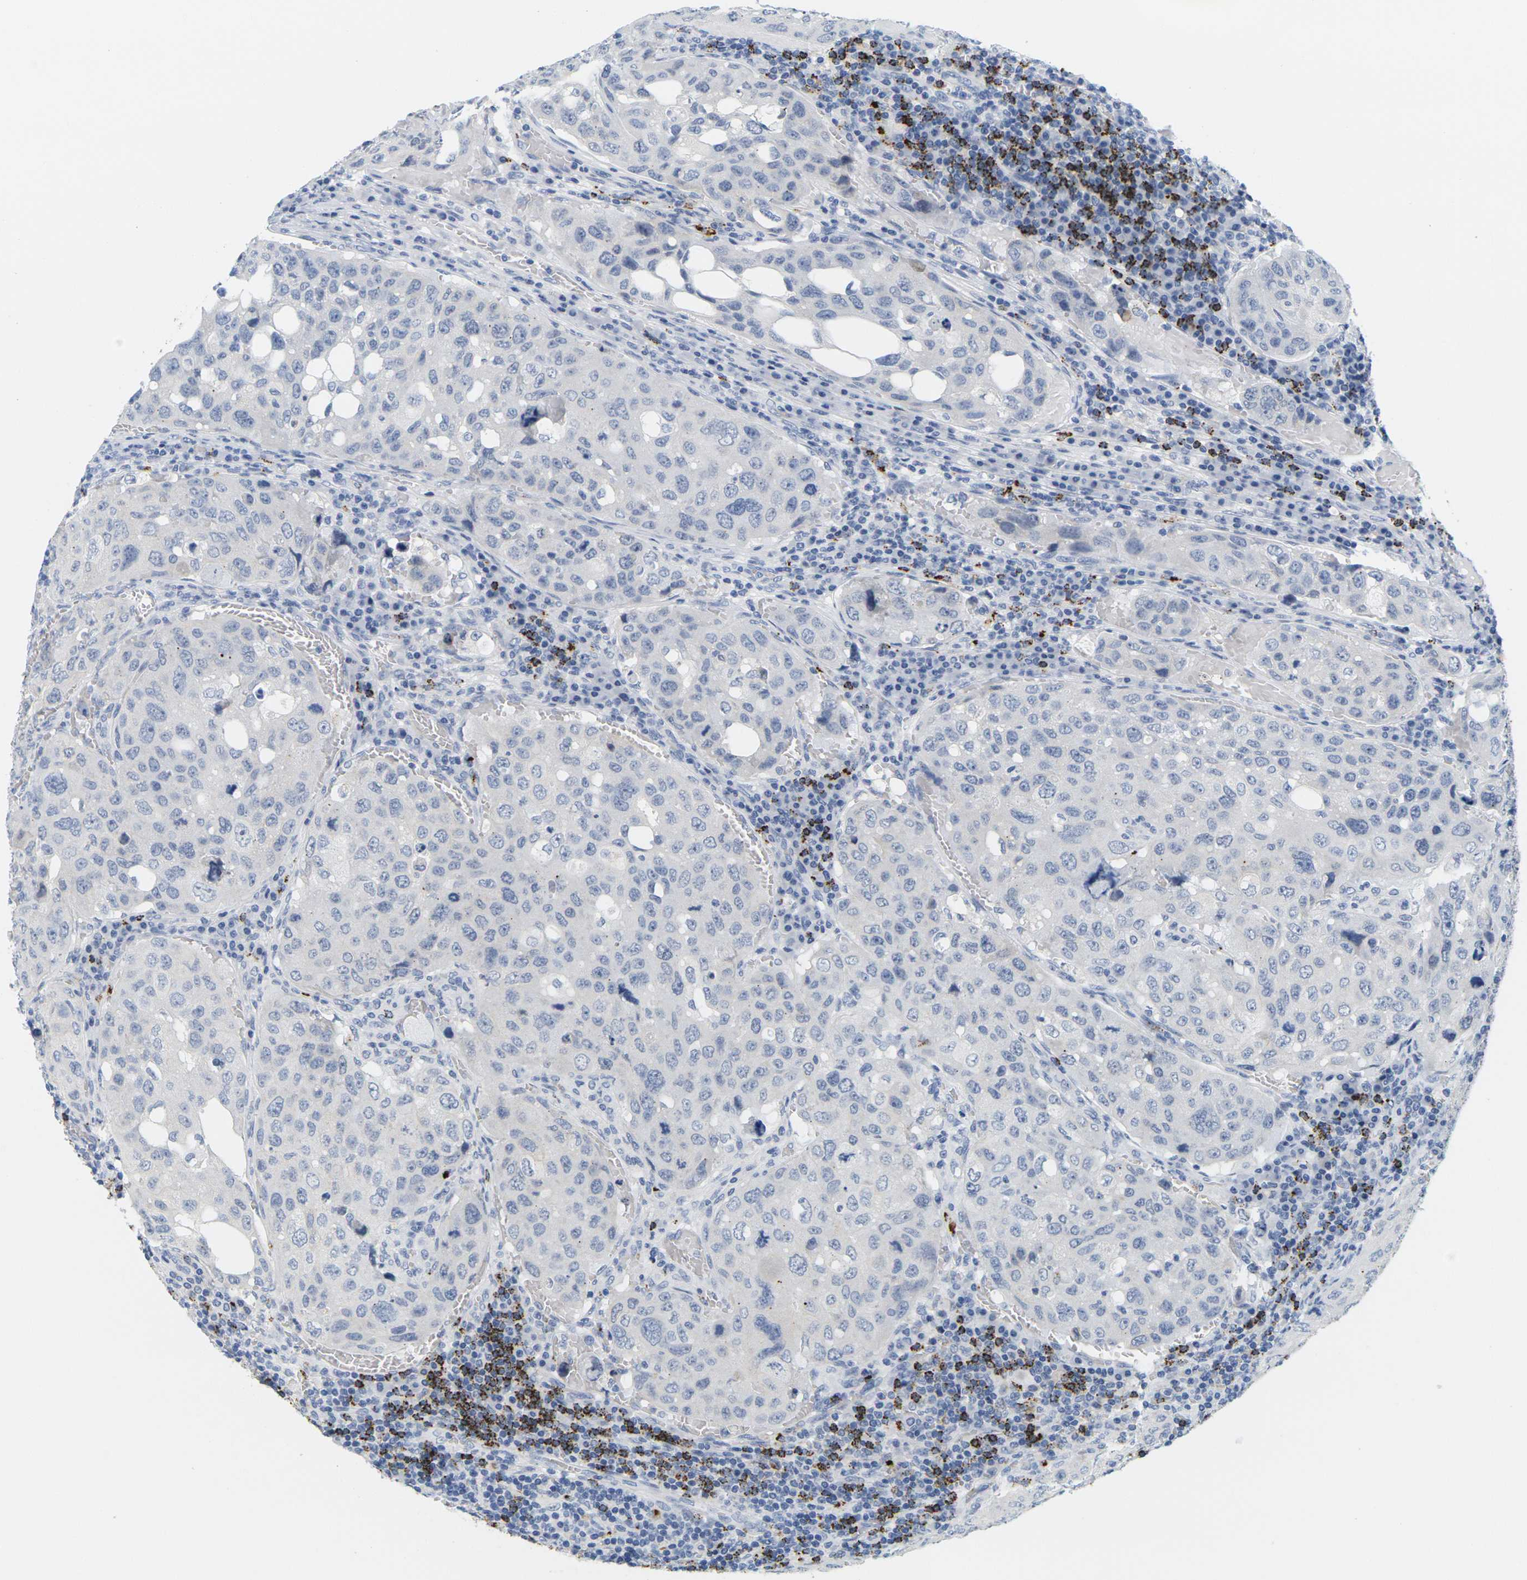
{"staining": {"intensity": "negative", "quantity": "none", "location": "none"}, "tissue": "urothelial cancer", "cell_type": "Tumor cells", "image_type": "cancer", "snomed": [{"axis": "morphology", "description": "Urothelial carcinoma, High grade"}, {"axis": "topography", "description": "Lymph node"}, {"axis": "topography", "description": "Urinary bladder"}], "caption": "Tumor cells show no significant protein staining in high-grade urothelial carcinoma. The staining was performed using DAB to visualize the protein expression in brown, while the nuclei were stained in blue with hematoxylin (Magnification: 20x).", "gene": "HLA-DOB", "patient": {"sex": "male", "age": 51}}